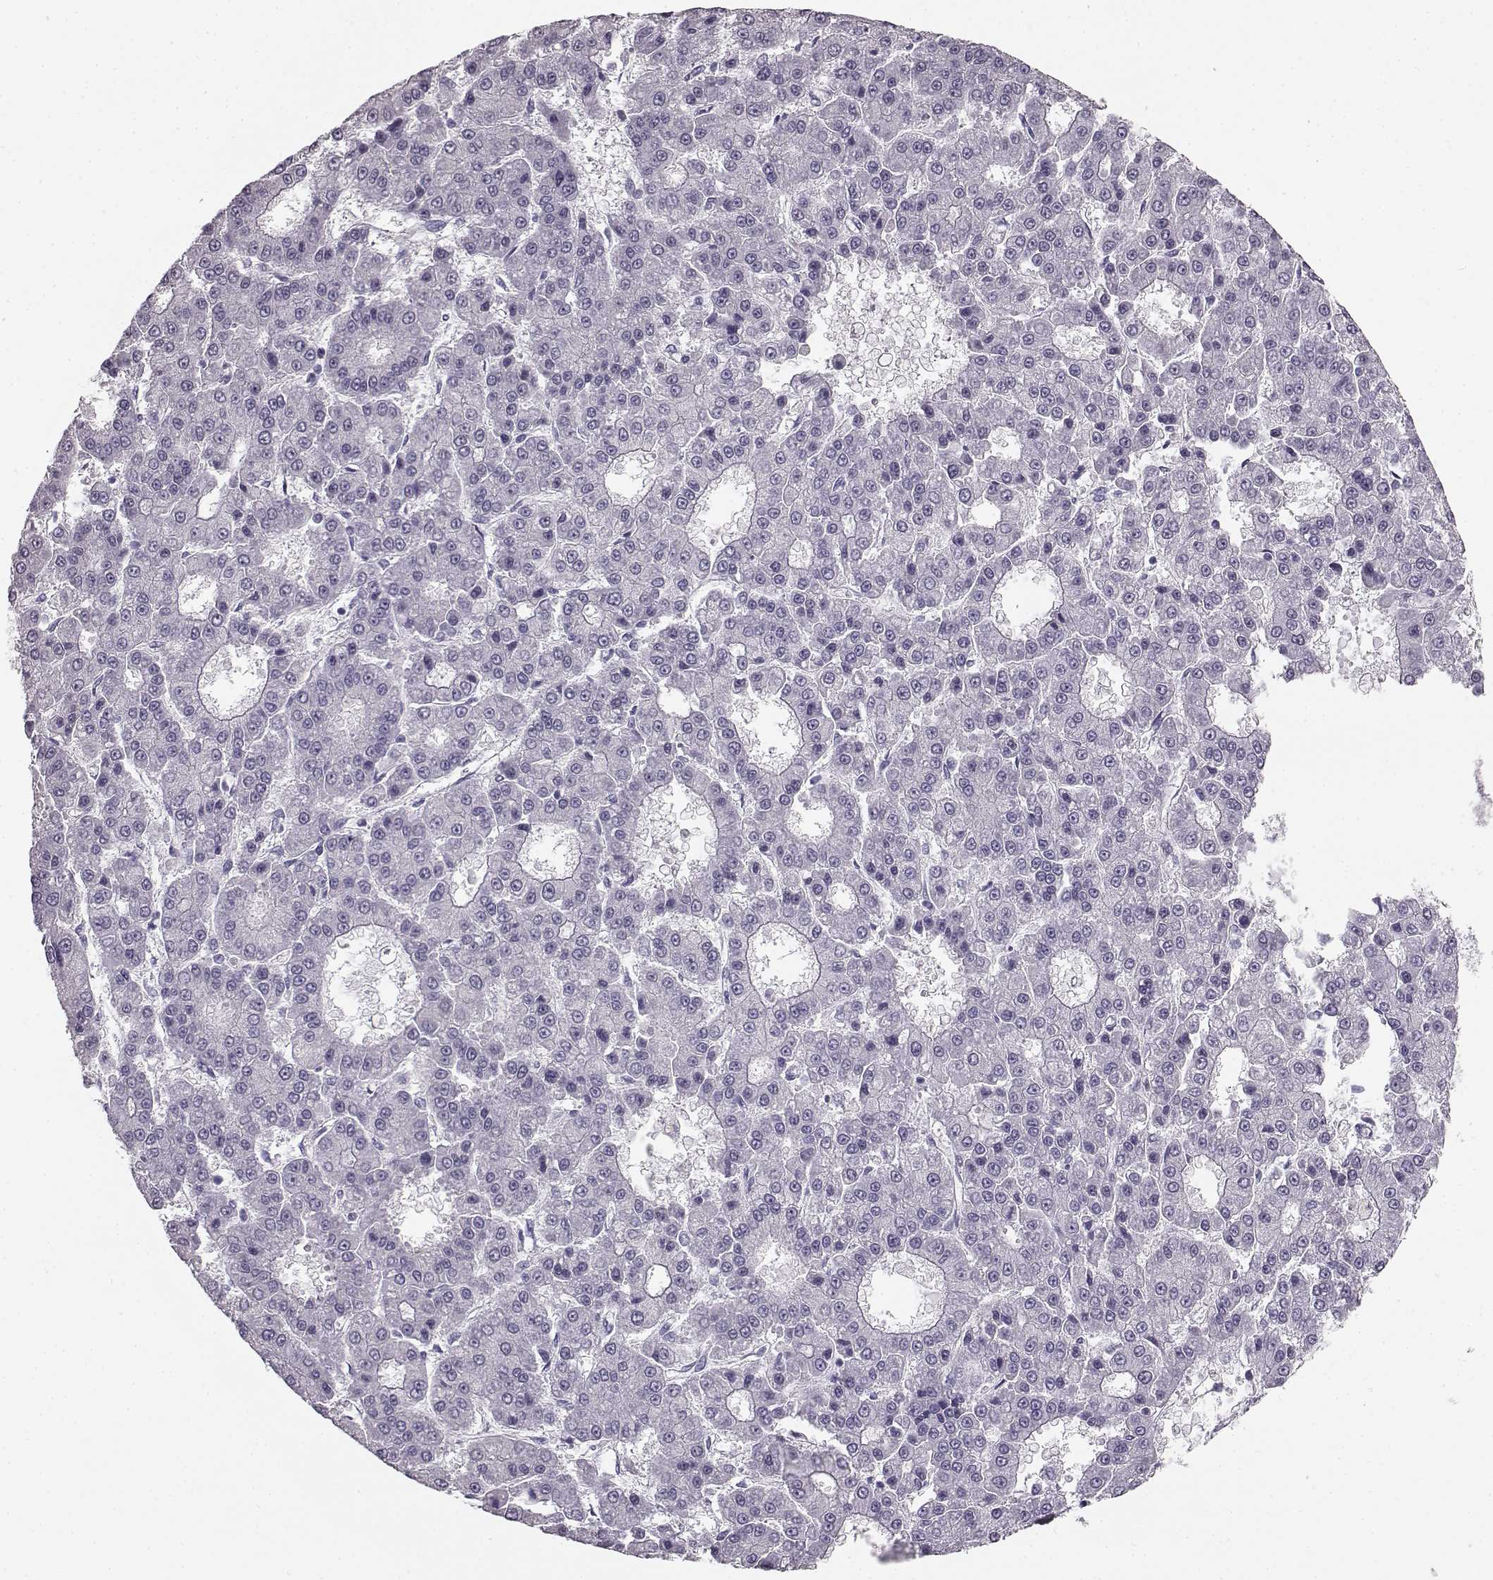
{"staining": {"intensity": "negative", "quantity": "none", "location": "none"}, "tissue": "liver cancer", "cell_type": "Tumor cells", "image_type": "cancer", "snomed": [{"axis": "morphology", "description": "Carcinoma, Hepatocellular, NOS"}, {"axis": "topography", "description": "Liver"}], "caption": "This is a micrograph of immunohistochemistry staining of liver hepatocellular carcinoma, which shows no positivity in tumor cells. (Brightfield microscopy of DAB (3,3'-diaminobenzidine) immunohistochemistry at high magnification).", "gene": "BFSP2", "patient": {"sex": "male", "age": 70}}